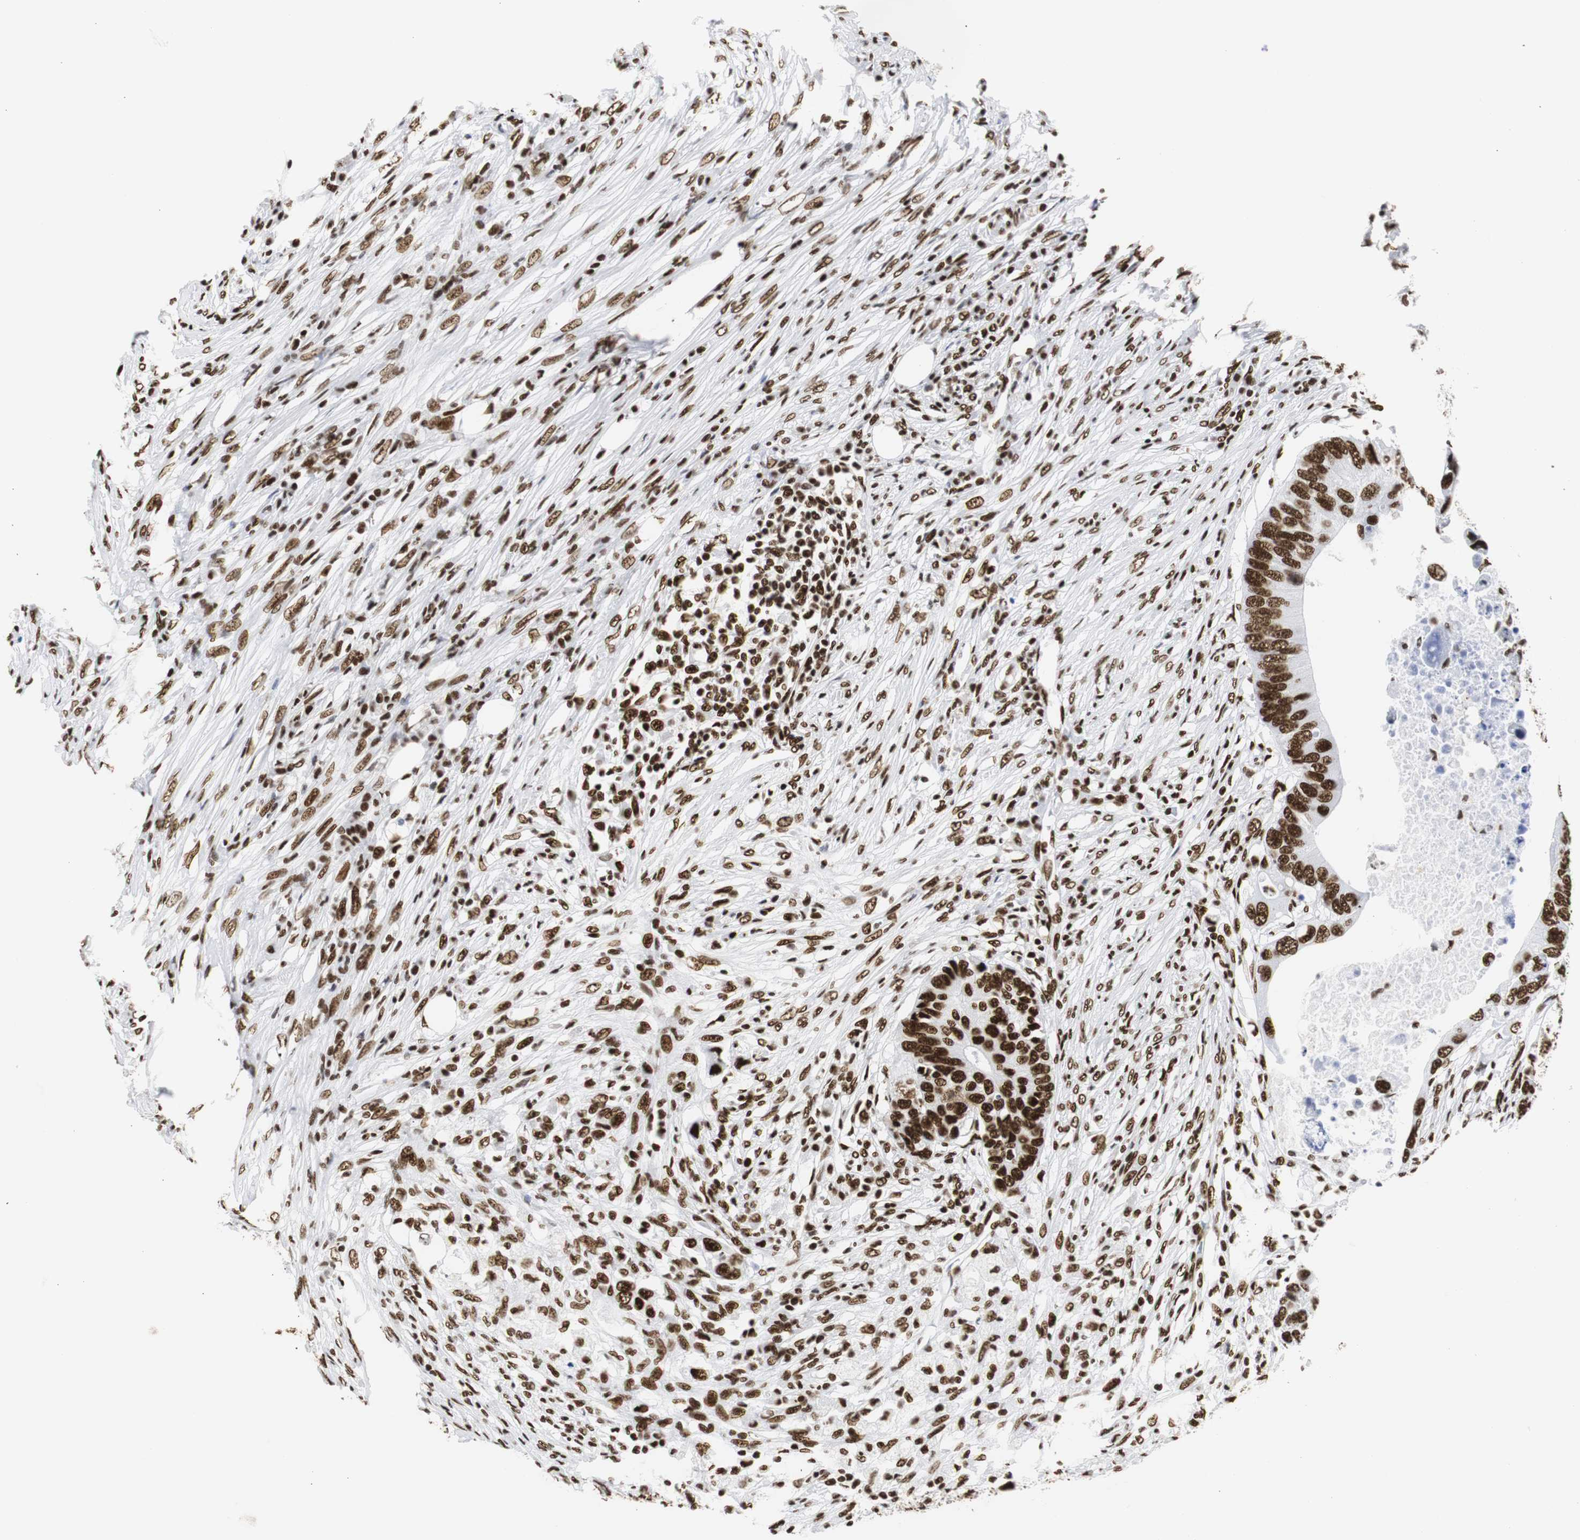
{"staining": {"intensity": "strong", "quantity": ">75%", "location": "nuclear"}, "tissue": "colorectal cancer", "cell_type": "Tumor cells", "image_type": "cancer", "snomed": [{"axis": "morphology", "description": "Adenocarcinoma, NOS"}, {"axis": "topography", "description": "Colon"}], "caption": "Human adenocarcinoma (colorectal) stained for a protein (brown) displays strong nuclear positive positivity in about >75% of tumor cells.", "gene": "HNRNPH2", "patient": {"sex": "male", "age": 71}}